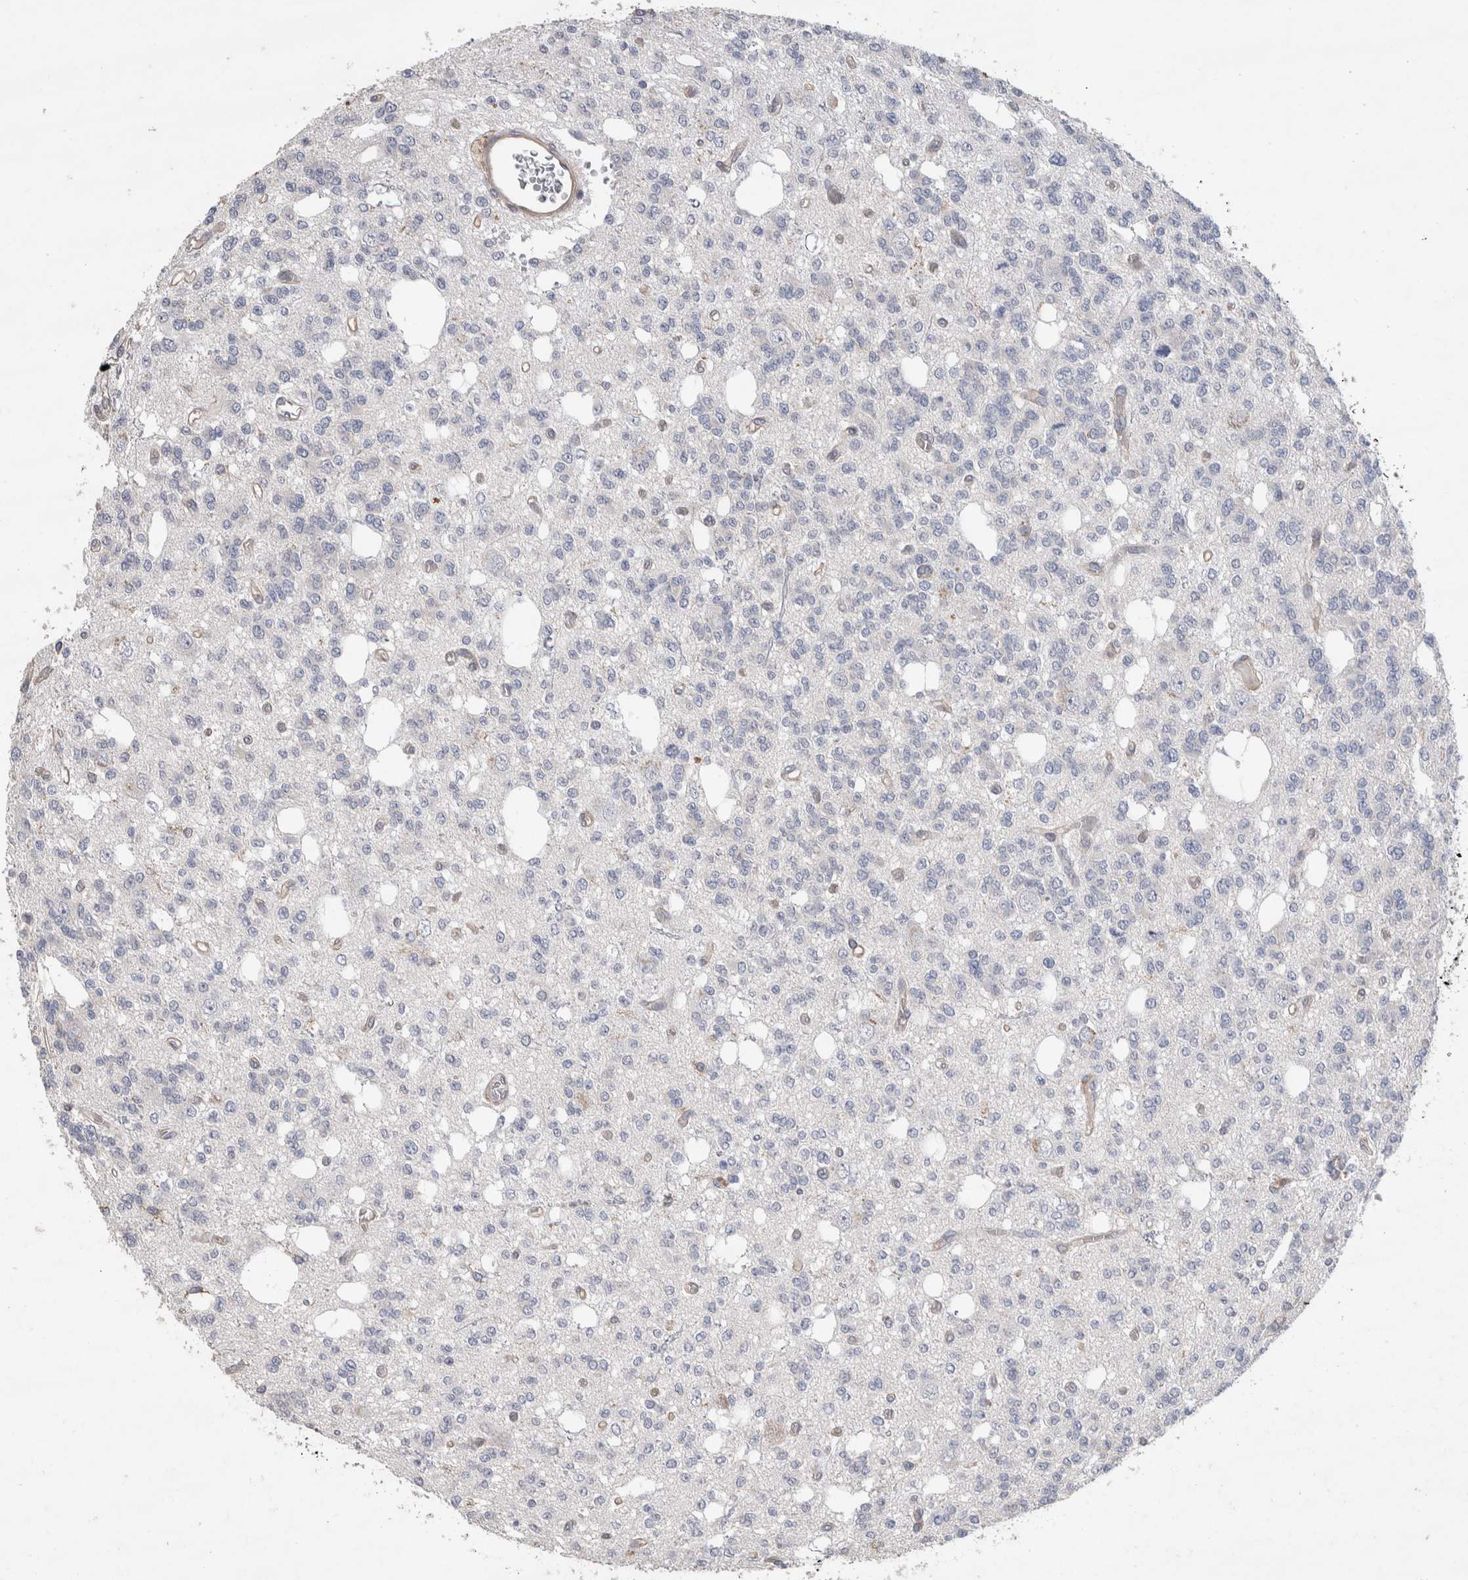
{"staining": {"intensity": "negative", "quantity": "none", "location": "none"}, "tissue": "glioma", "cell_type": "Tumor cells", "image_type": "cancer", "snomed": [{"axis": "morphology", "description": "Glioma, malignant, Low grade"}, {"axis": "topography", "description": "Brain"}], "caption": "Protein analysis of glioma displays no significant staining in tumor cells. The staining is performed using DAB (3,3'-diaminobenzidine) brown chromogen with nuclei counter-stained in using hematoxylin.", "gene": "GCNA", "patient": {"sex": "male", "age": 38}}